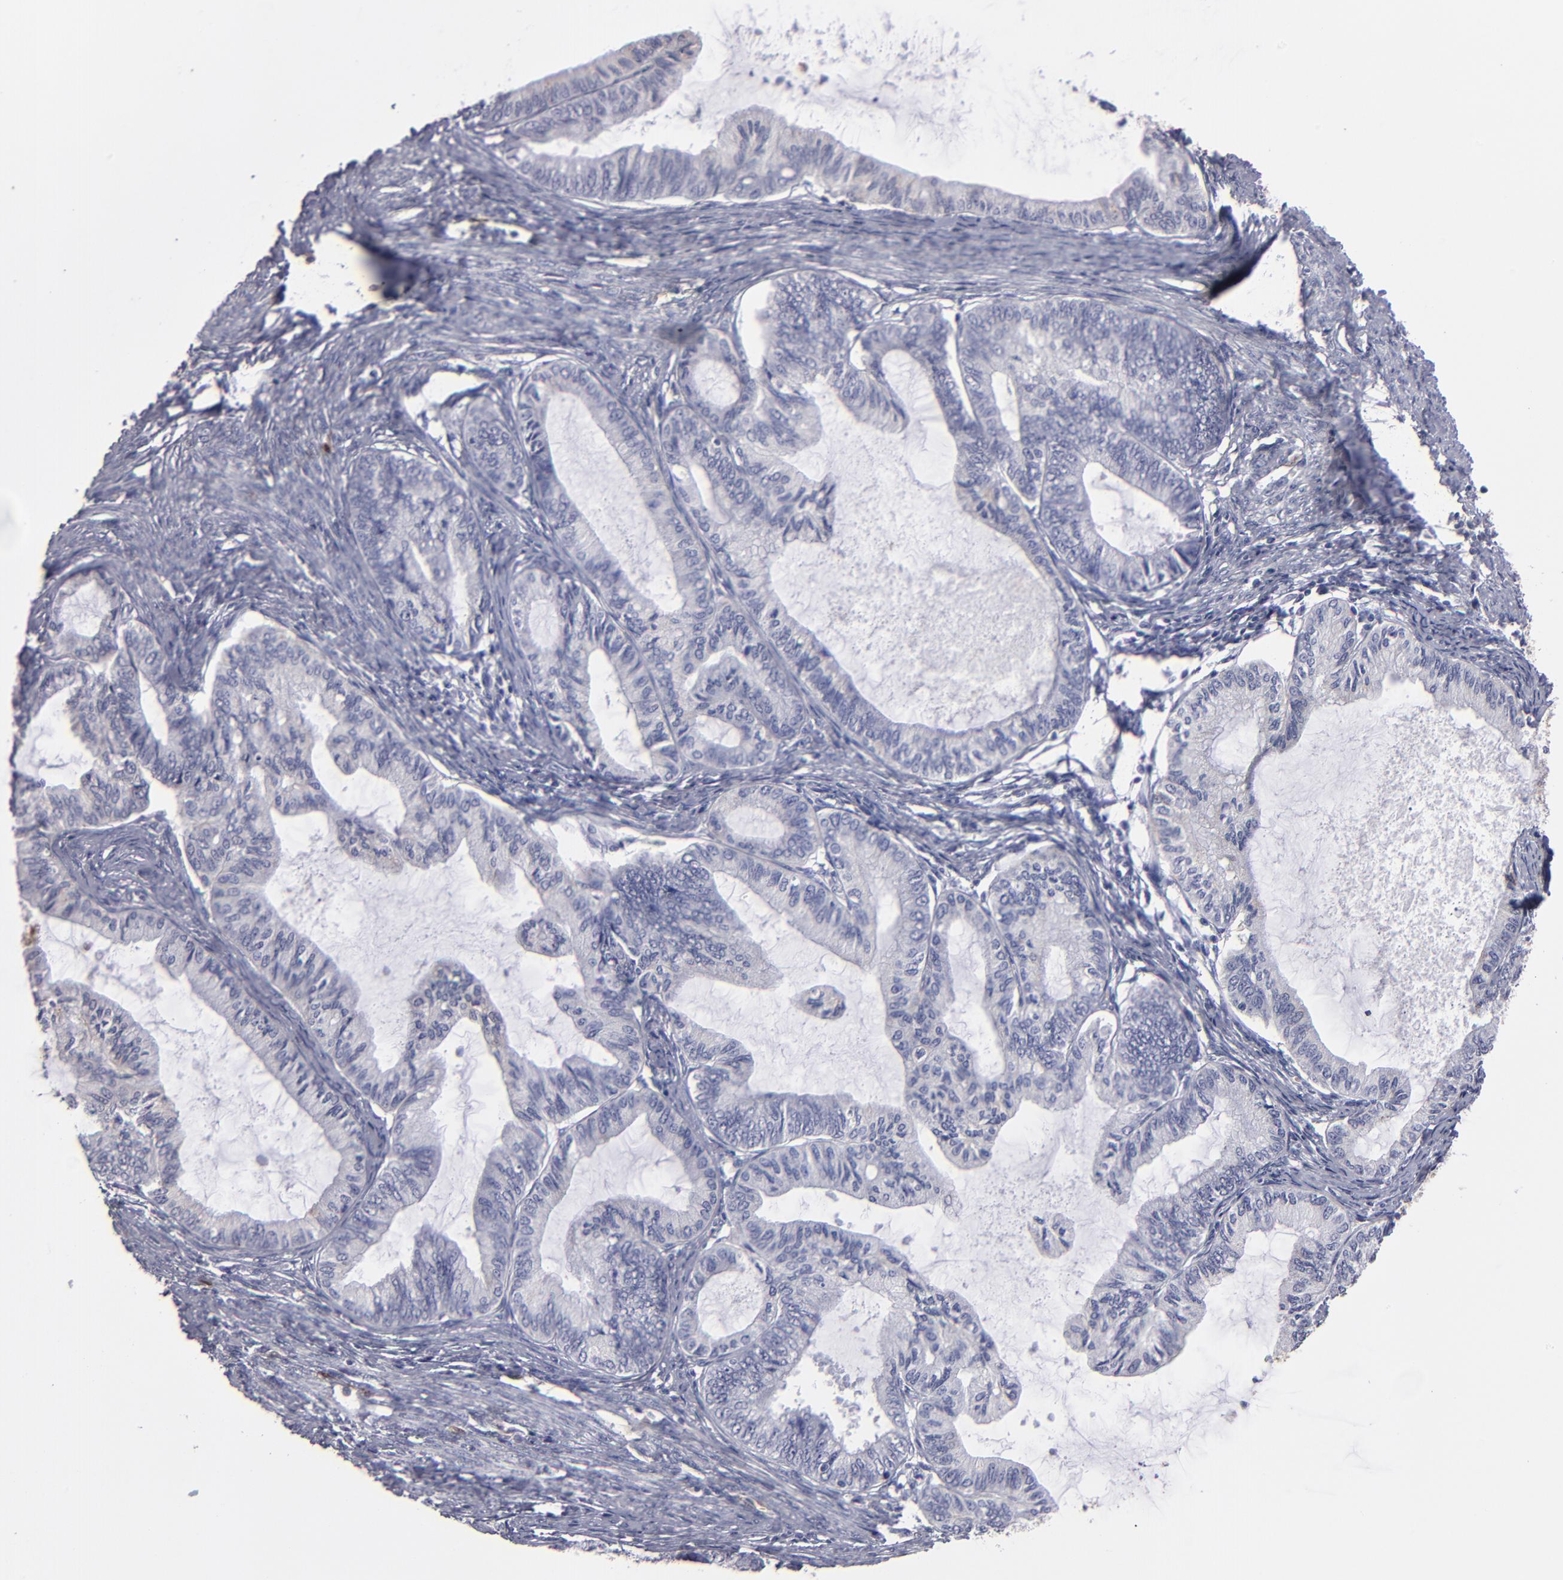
{"staining": {"intensity": "weak", "quantity": "<25%", "location": "cytoplasmic/membranous"}, "tissue": "endometrial cancer", "cell_type": "Tumor cells", "image_type": "cancer", "snomed": [{"axis": "morphology", "description": "Adenocarcinoma, NOS"}, {"axis": "topography", "description": "Endometrium"}], "caption": "A high-resolution histopathology image shows IHC staining of endometrial cancer, which demonstrates no significant expression in tumor cells.", "gene": "FABP4", "patient": {"sex": "female", "age": 86}}